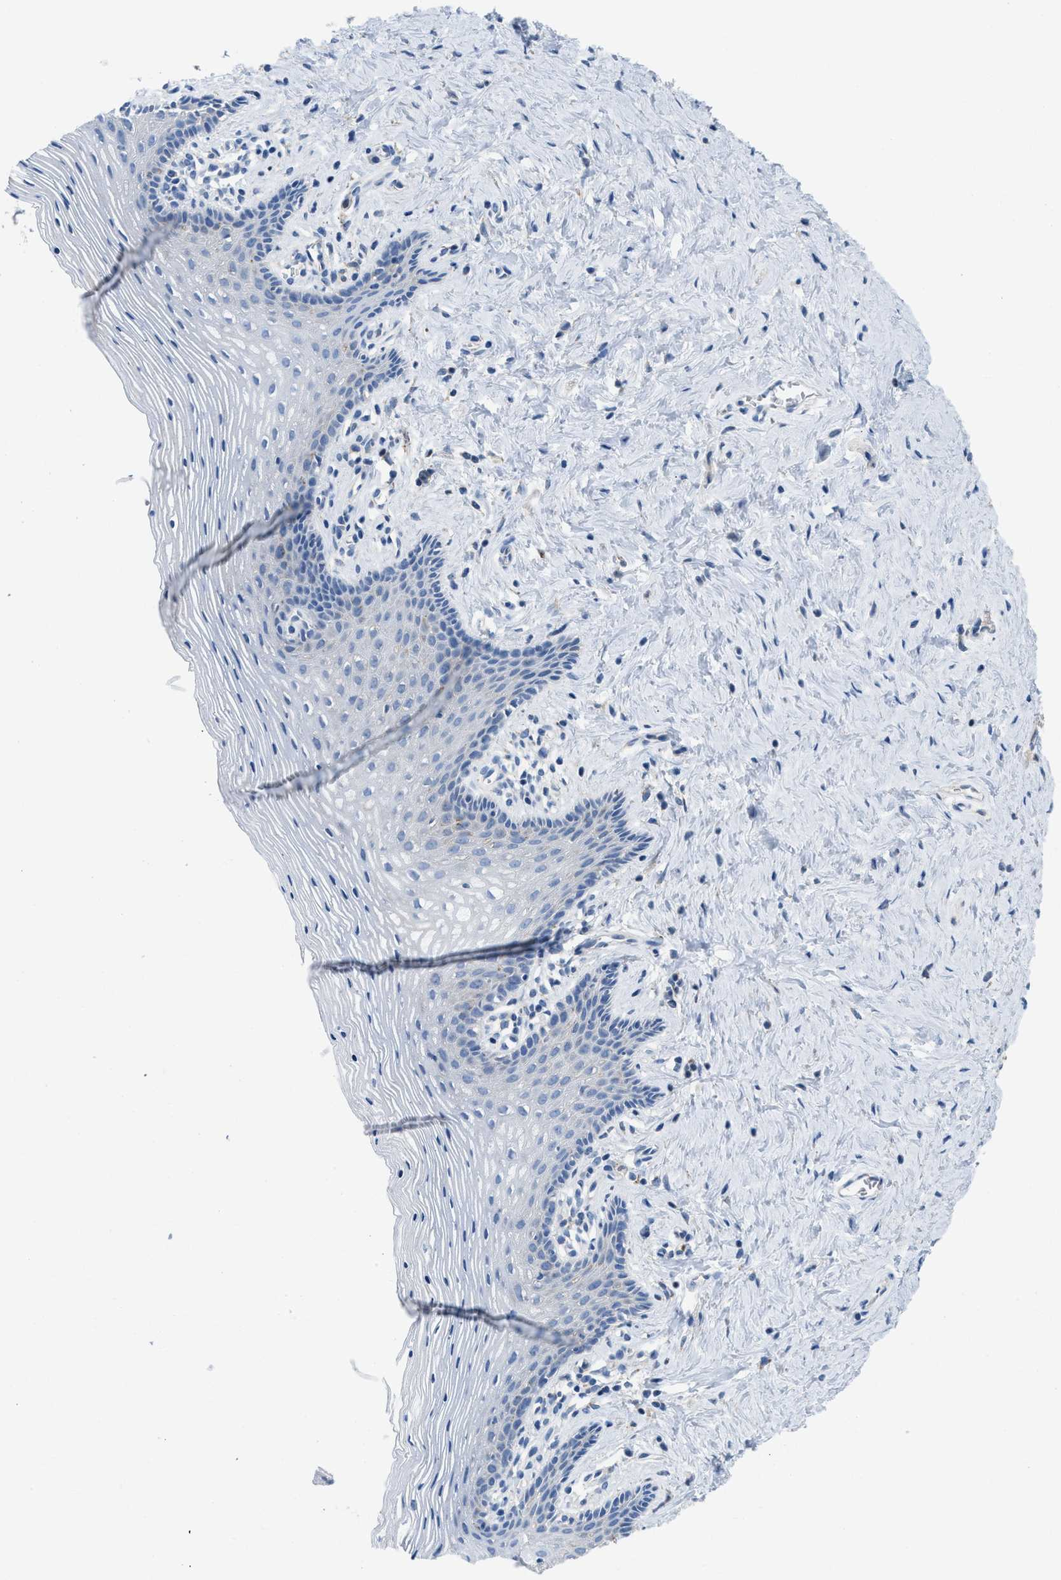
{"staining": {"intensity": "negative", "quantity": "none", "location": "none"}, "tissue": "vagina", "cell_type": "Squamous epithelial cells", "image_type": "normal", "snomed": [{"axis": "morphology", "description": "Normal tissue, NOS"}, {"axis": "topography", "description": "Vagina"}], "caption": "Immunohistochemistry of normal human vagina shows no expression in squamous epithelial cells.", "gene": "BNC2", "patient": {"sex": "female", "age": 32}}